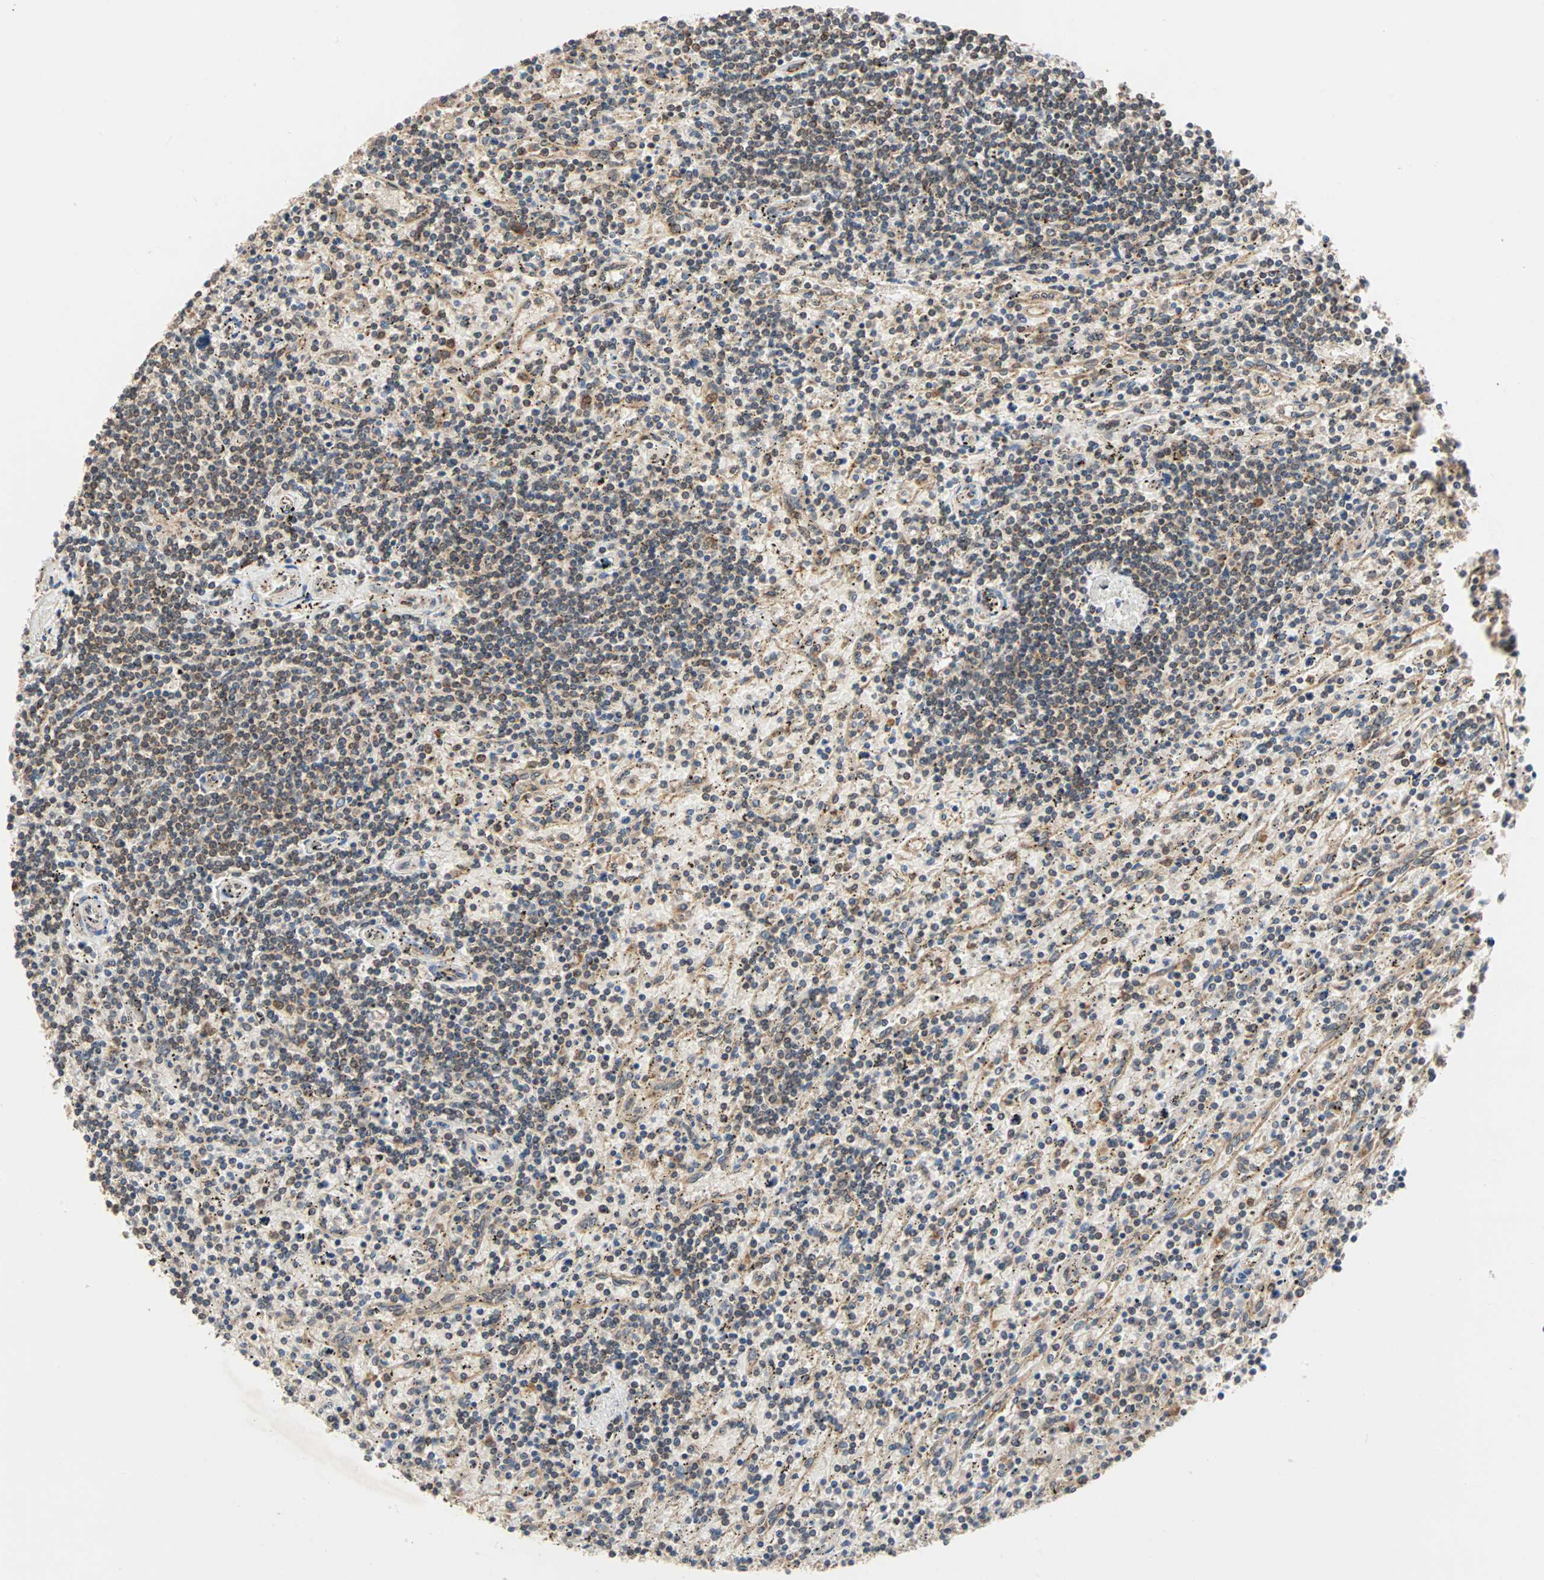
{"staining": {"intensity": "weak", "quantity": "<25%", "location": "cytoplasmic/membranous"}, "tissue": "lymphoma", "cell_type": "Tumor cells", "image_type": "cancer", "snomed": [{"axis": "morphology", "description": "Malignant lymphoma, non-Hodgkin's type, Low grade"}, {"axis": "topography", "description": "Spleen"}], "caption": "Image shows no protein staining in tumor cells of low-grade malignant lymphoma, non-Hodgkin's type tissue.", "gene": "AUP1", "patient": {"sex": "male", "age": 76}}